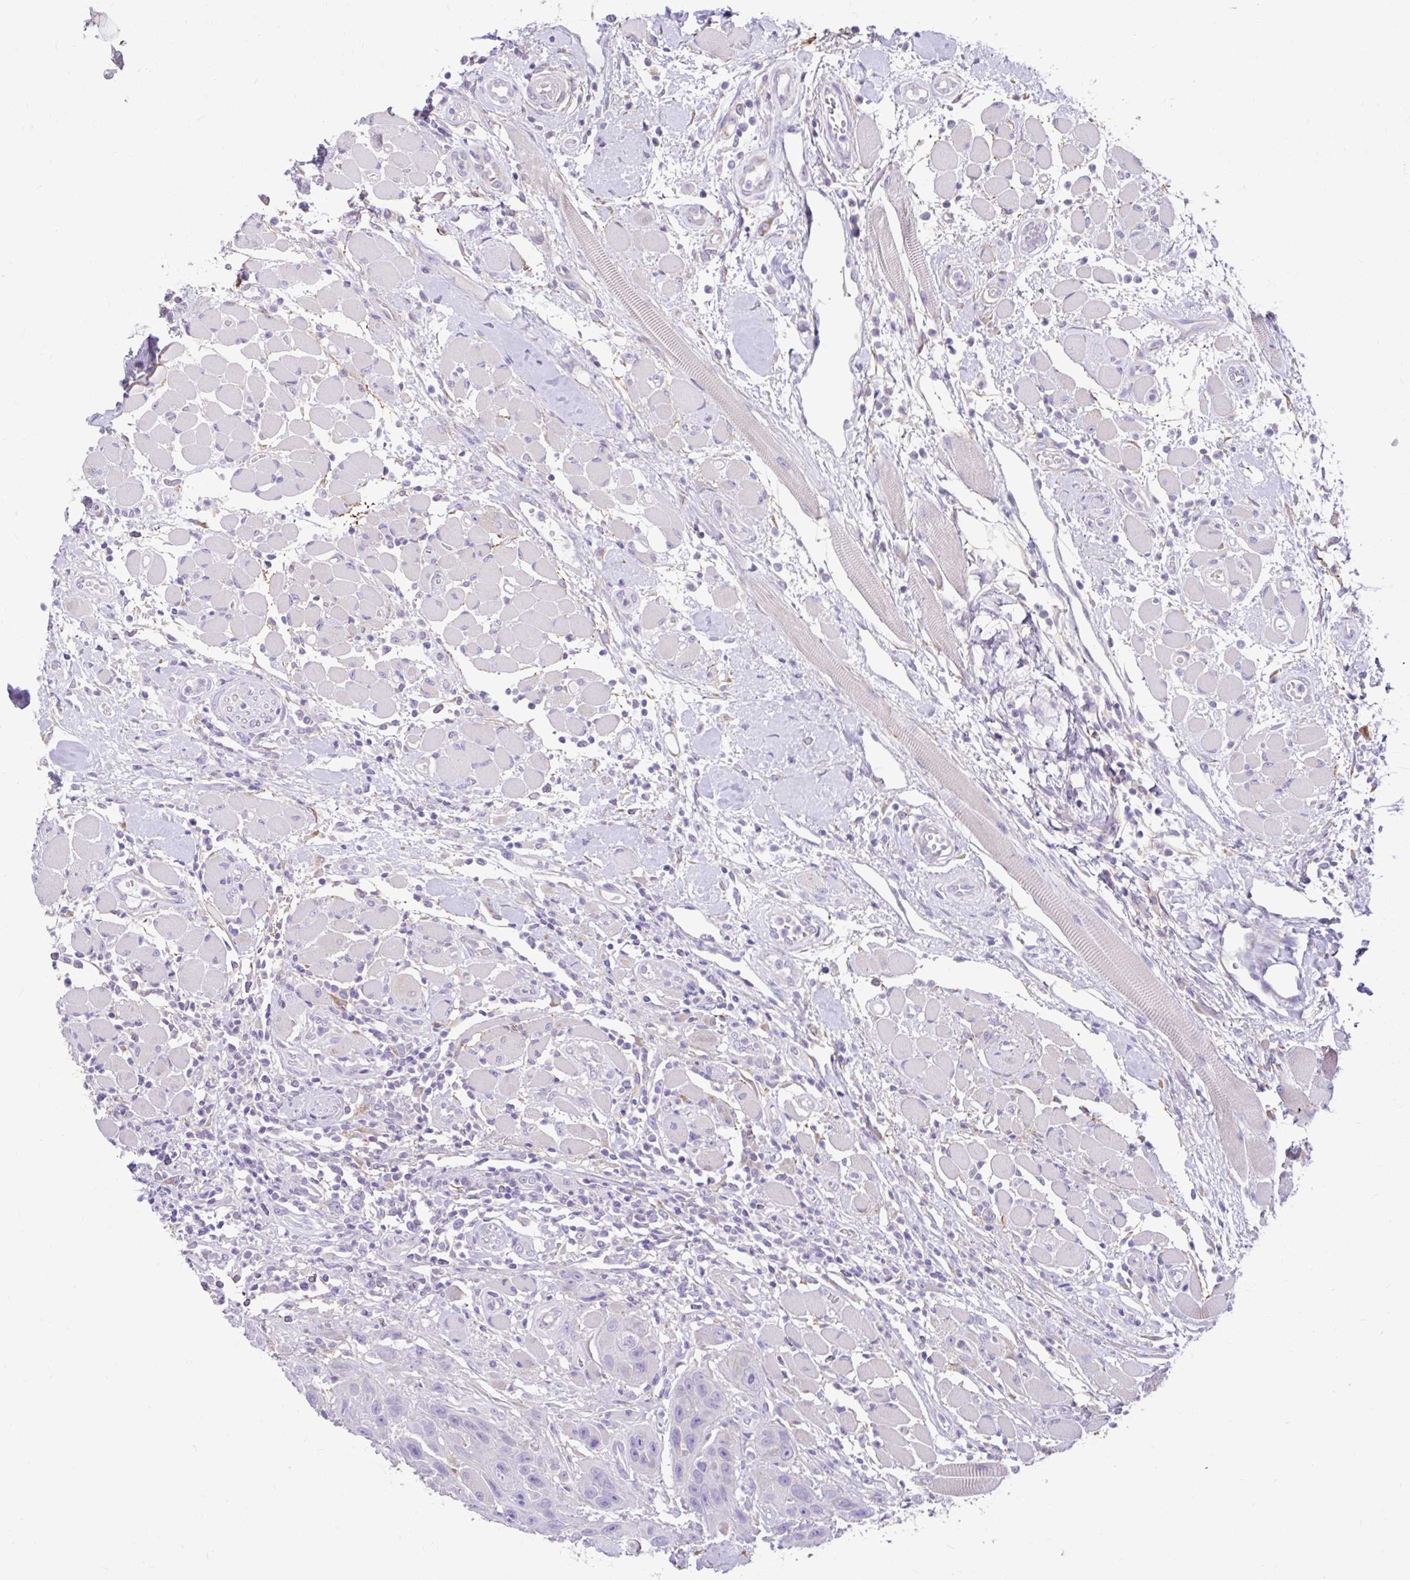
{"staining": {"intensity": "negative", "quantity": "none", "location": "none"}, "tissue": "head and neck cancer", "cell_type": "Tumor cells", "image_type": "cancer", "snomed": [{"axis": "morphology", "description": "Squamous cell carcinoma, NOS"}, {"axis": "topography", "description": "Head-Neck"}], "caption": "DAB immunohistochemical staining of head and neck squamous cell carcinoma displays no significant staining in tumor cells.", "gene": "ZNF33A", "patient": {"sex": "female", "age": 59}}